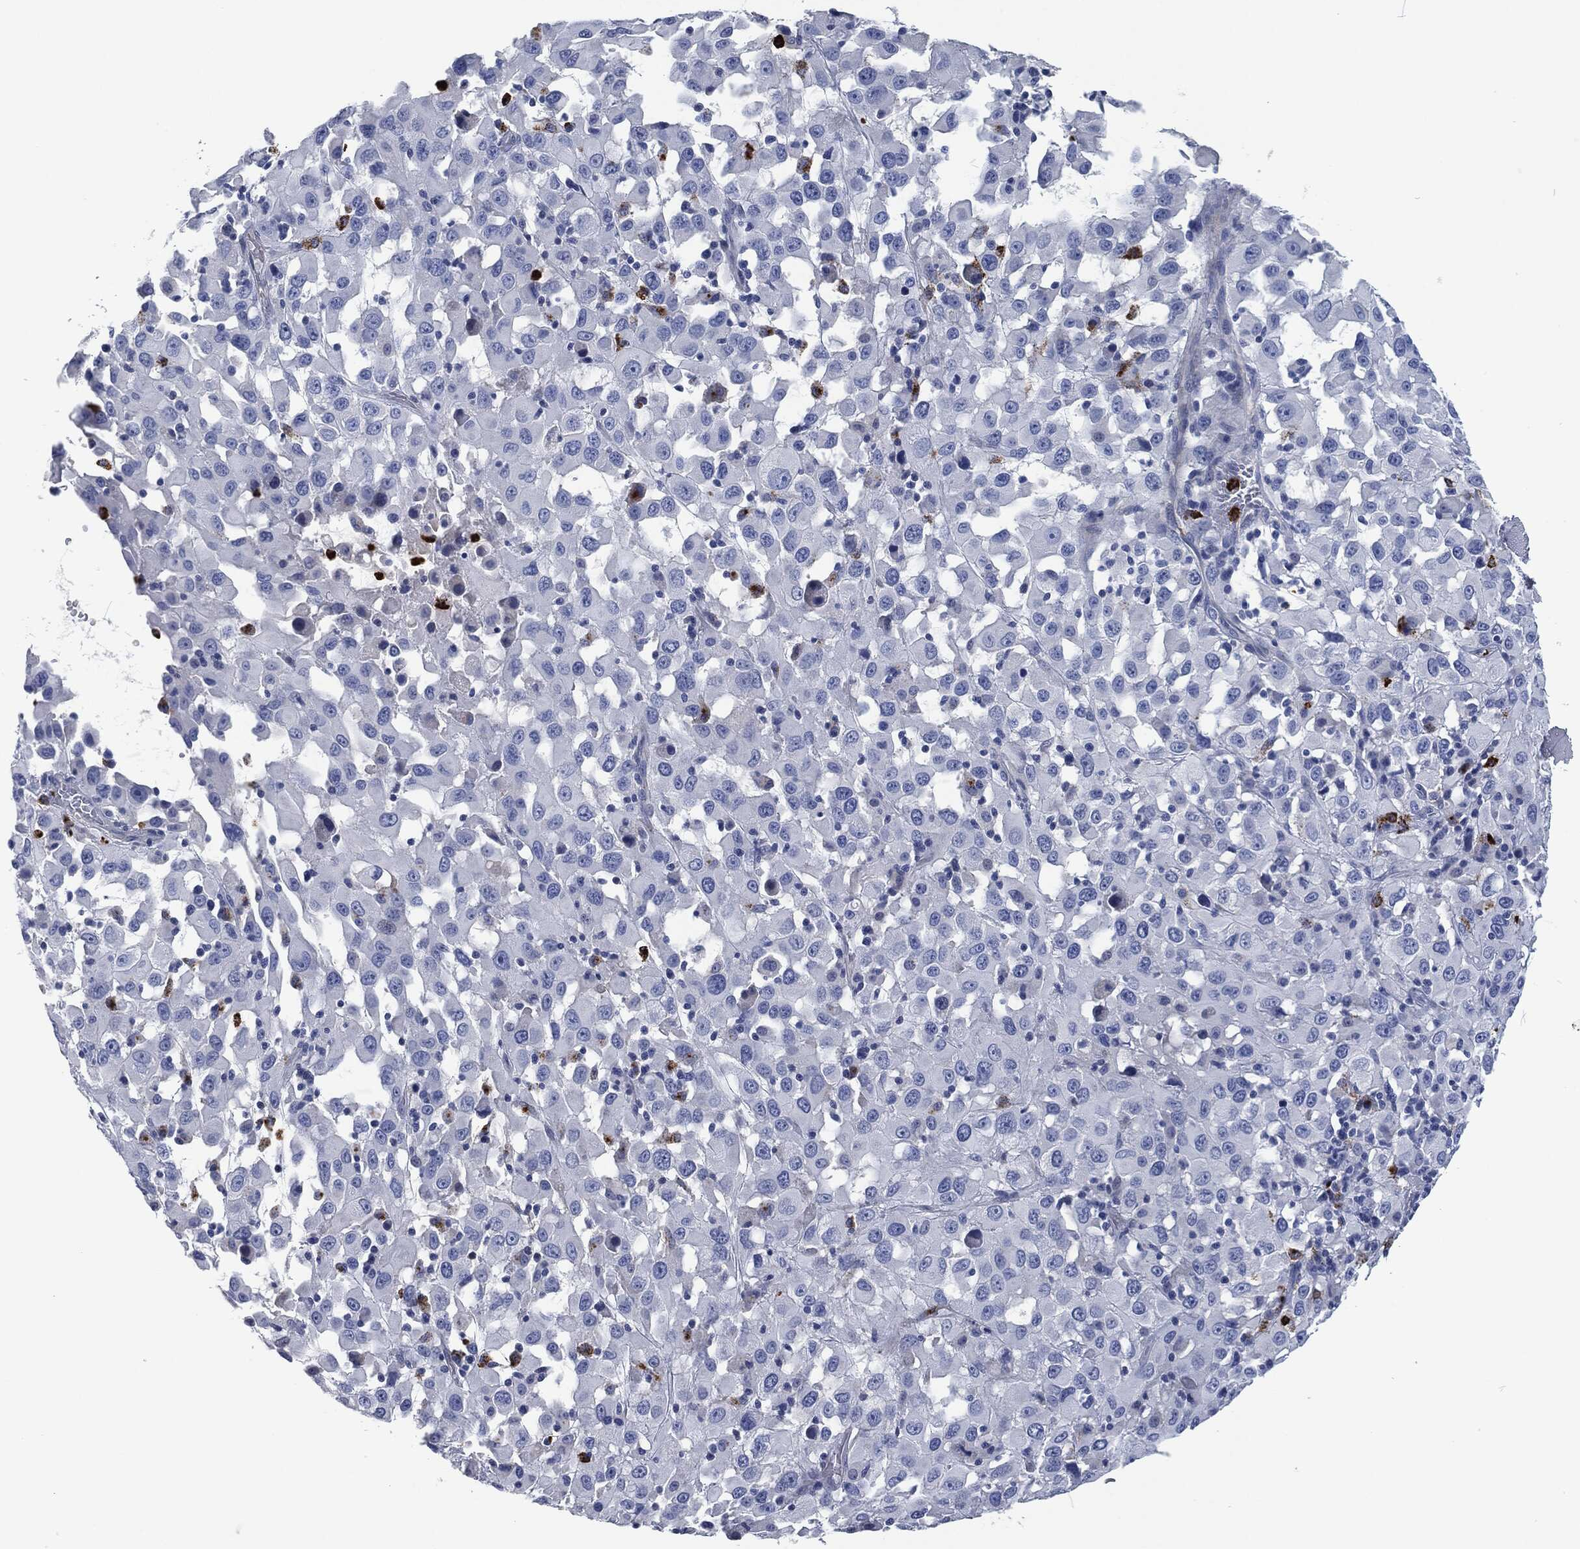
{"staining": {"intensity": "negative", "quantity": "none", "location": "none"}, "tissue": "melanoma", "cell_type": "Tumor cells", "image_type": "cancer", "snomed": [{"axis": "morphology", "description": "Malignant melanoma, Metastatic site"}, {"axis": "topography", "description": "Lymph node"}], "caption": "An immunohistochemistry photomicrograph of malignant melanoma (metastatic site) is shown. There is no staining in tumor cells of malignant melanoma (metastatic site). The staining is performed using DAB (3,3'-diaminobenzidine) brown chromogen with nuclei counter-stained in using hematoxylin.", "gene": "MPO", "patient": {"sex": "male", "age": 50}}